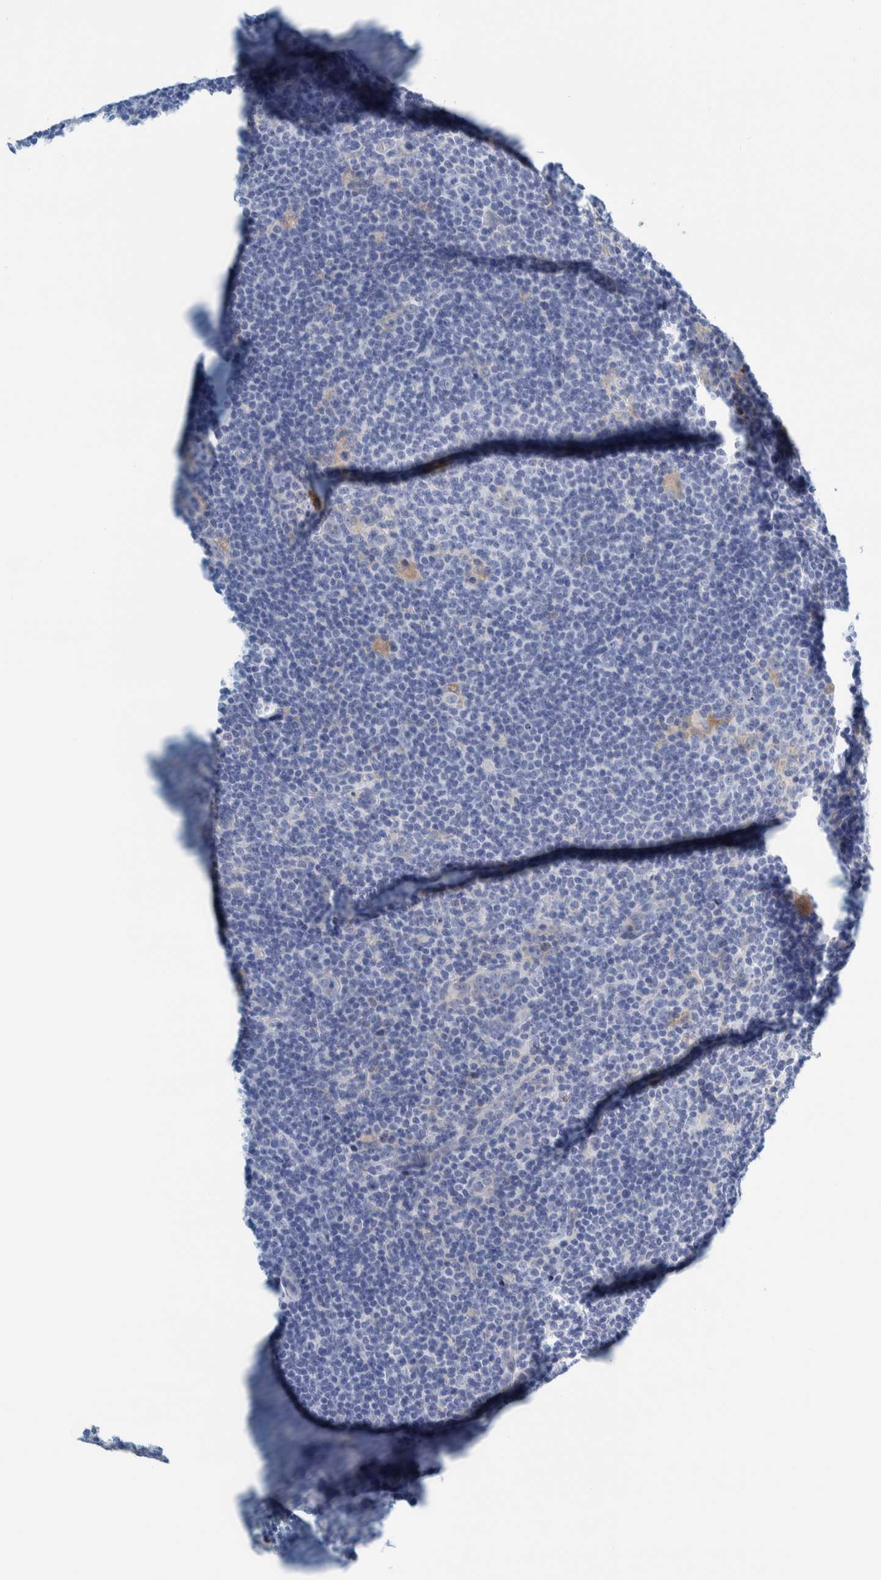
{"staining": {"intensity": "negative", "quantity": "none", "location": "none"}, "tissue": "lymphoma", "cell_type": "Tumor cells", "image_type": "cancer", "snomed": [{"axis": "morphology", "description": "Hodgkin's disease, NOS"}, {"axis": "topography", "description": "Lymph node"}], "caption": "The micrograph reveals no staining of tumor cells in Hodgkin's disease.", "gene": "MOG", "patient": {"sex": "female", "age": 57}}